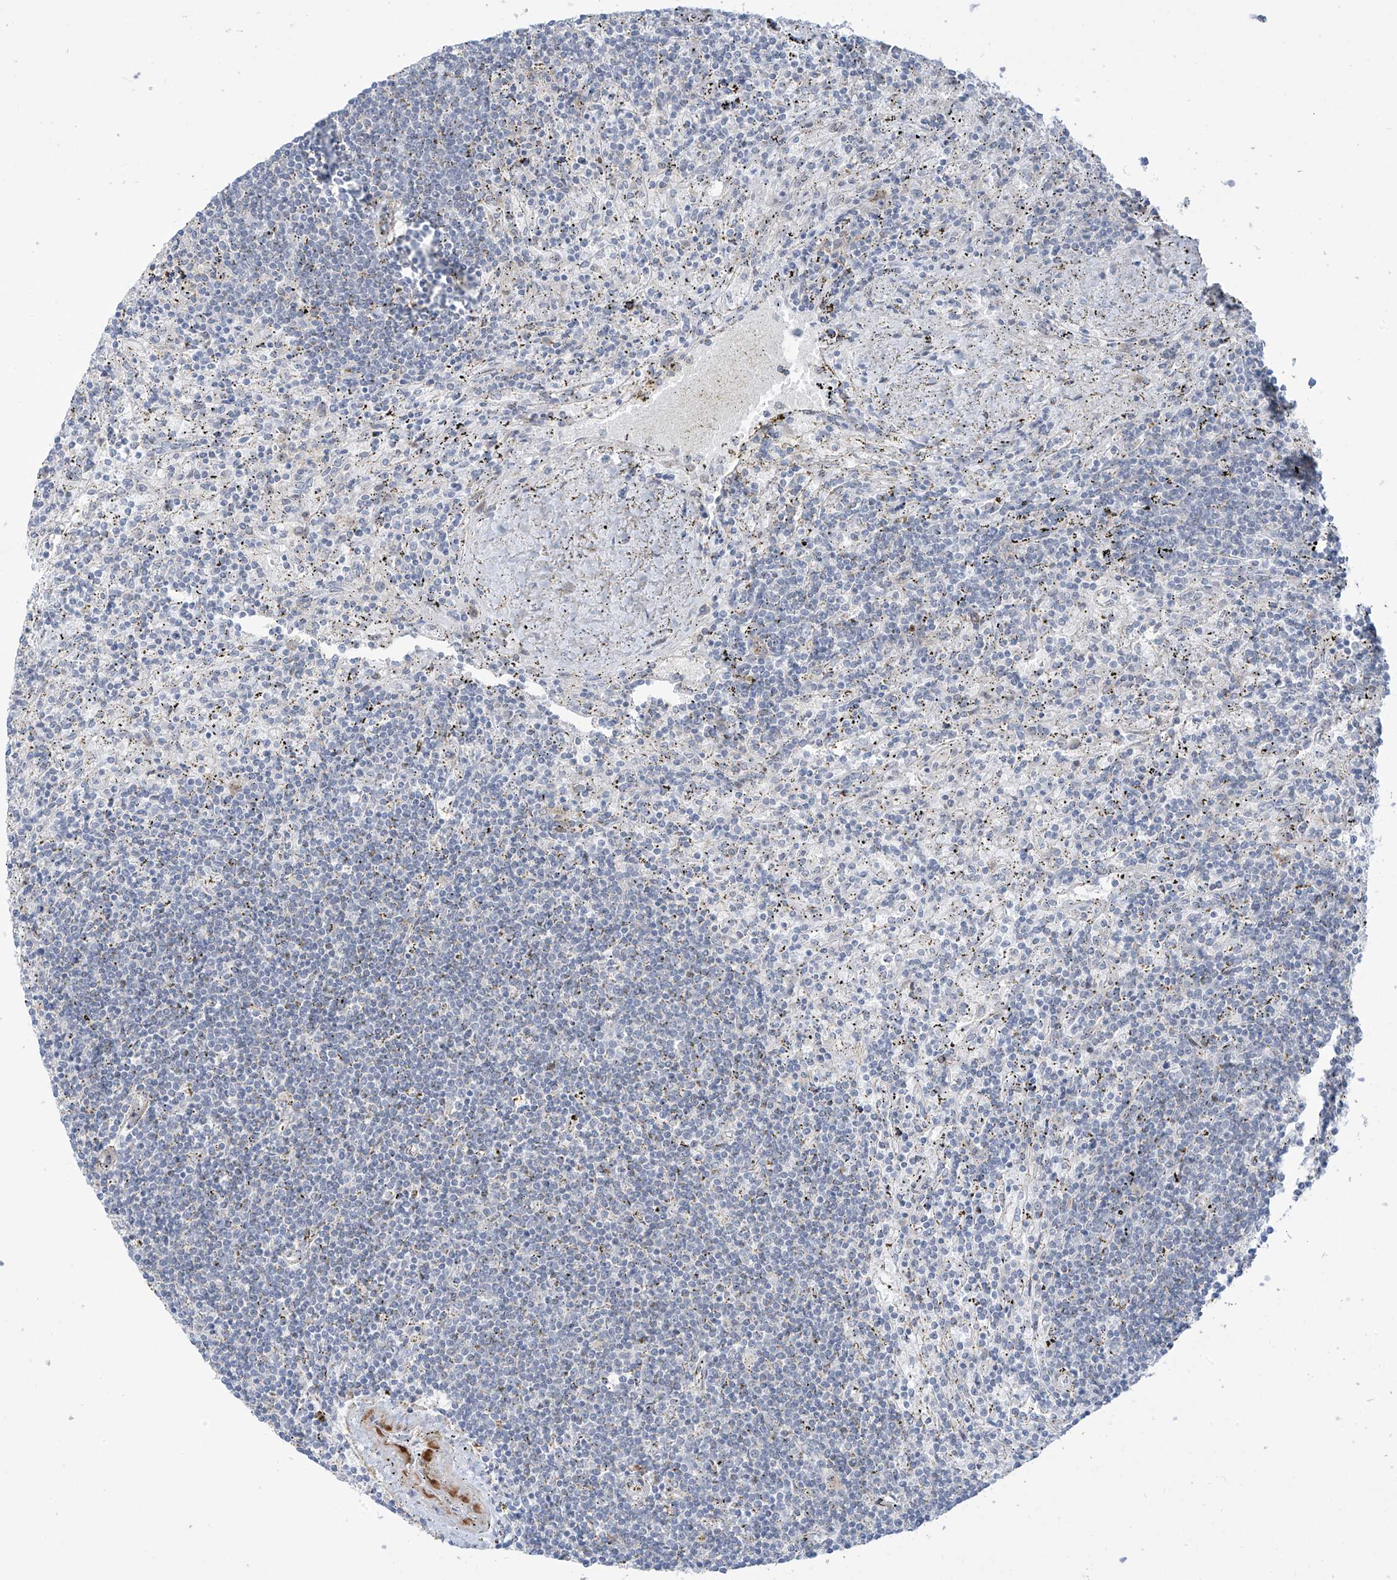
{"staining": {"intensity": "negative", "quantity": "none", "location": "none"}, "tissue": "lymphoma", "cell_type": "Tumor cells", "image_type": "cancer", "snomed": [{"axis": "morphology", "description": "Malignant lymphoma, non-Hodgkin's type, Low grade"}, {"axis": "topography", "description": "Spleen"}], "caption": "IHC histopathology image of lymphoma stained for a protein (brown), which exhibits no staining in tumor cells. (Stains: DAB (3,3'-diaminobenzidine) immunohistochemistry (IHC) with hematoxylin counter stain, Microscopy: brightfield microscopy at high magnification).", "gene": "LIN9", "patient": {"sex": "male", "age": 76}}